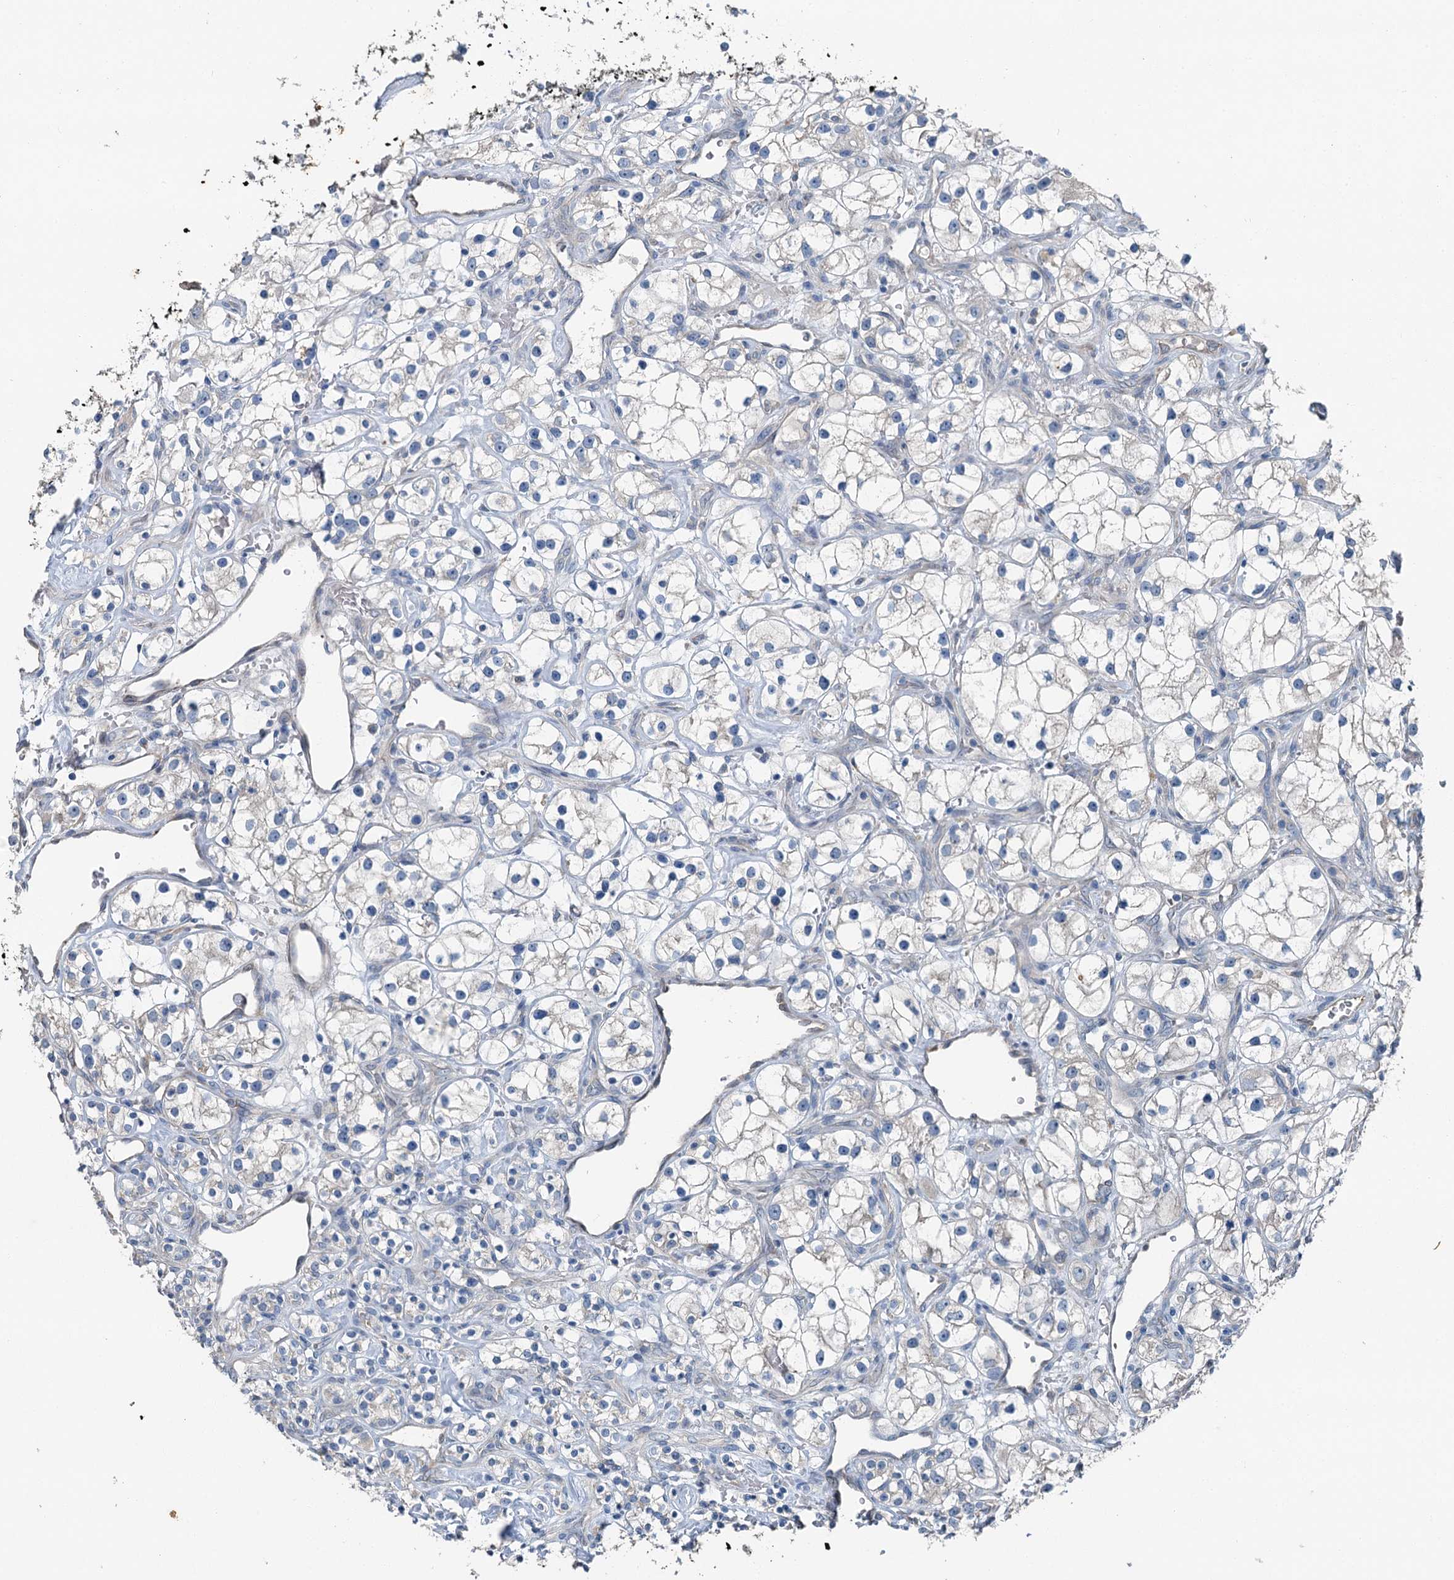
{"staining": {"intensity": "negative", "quantity": "none", "location": "none"}, "tissue": "renal cancer", "cell_type": "Tumor cells", "image_type": "cancer", "snomed": [{"axis": "morphology", "description": "Adenocarcinoma, NOS"}, {"axis": "topography", "description": "Kidney"}], "caption": "Renal cancer was stained to show a protein in brown. There is no significant staining in tumor cells.", "gene": "C6orf120", "patient": {"sex": "male", "age": 77}}